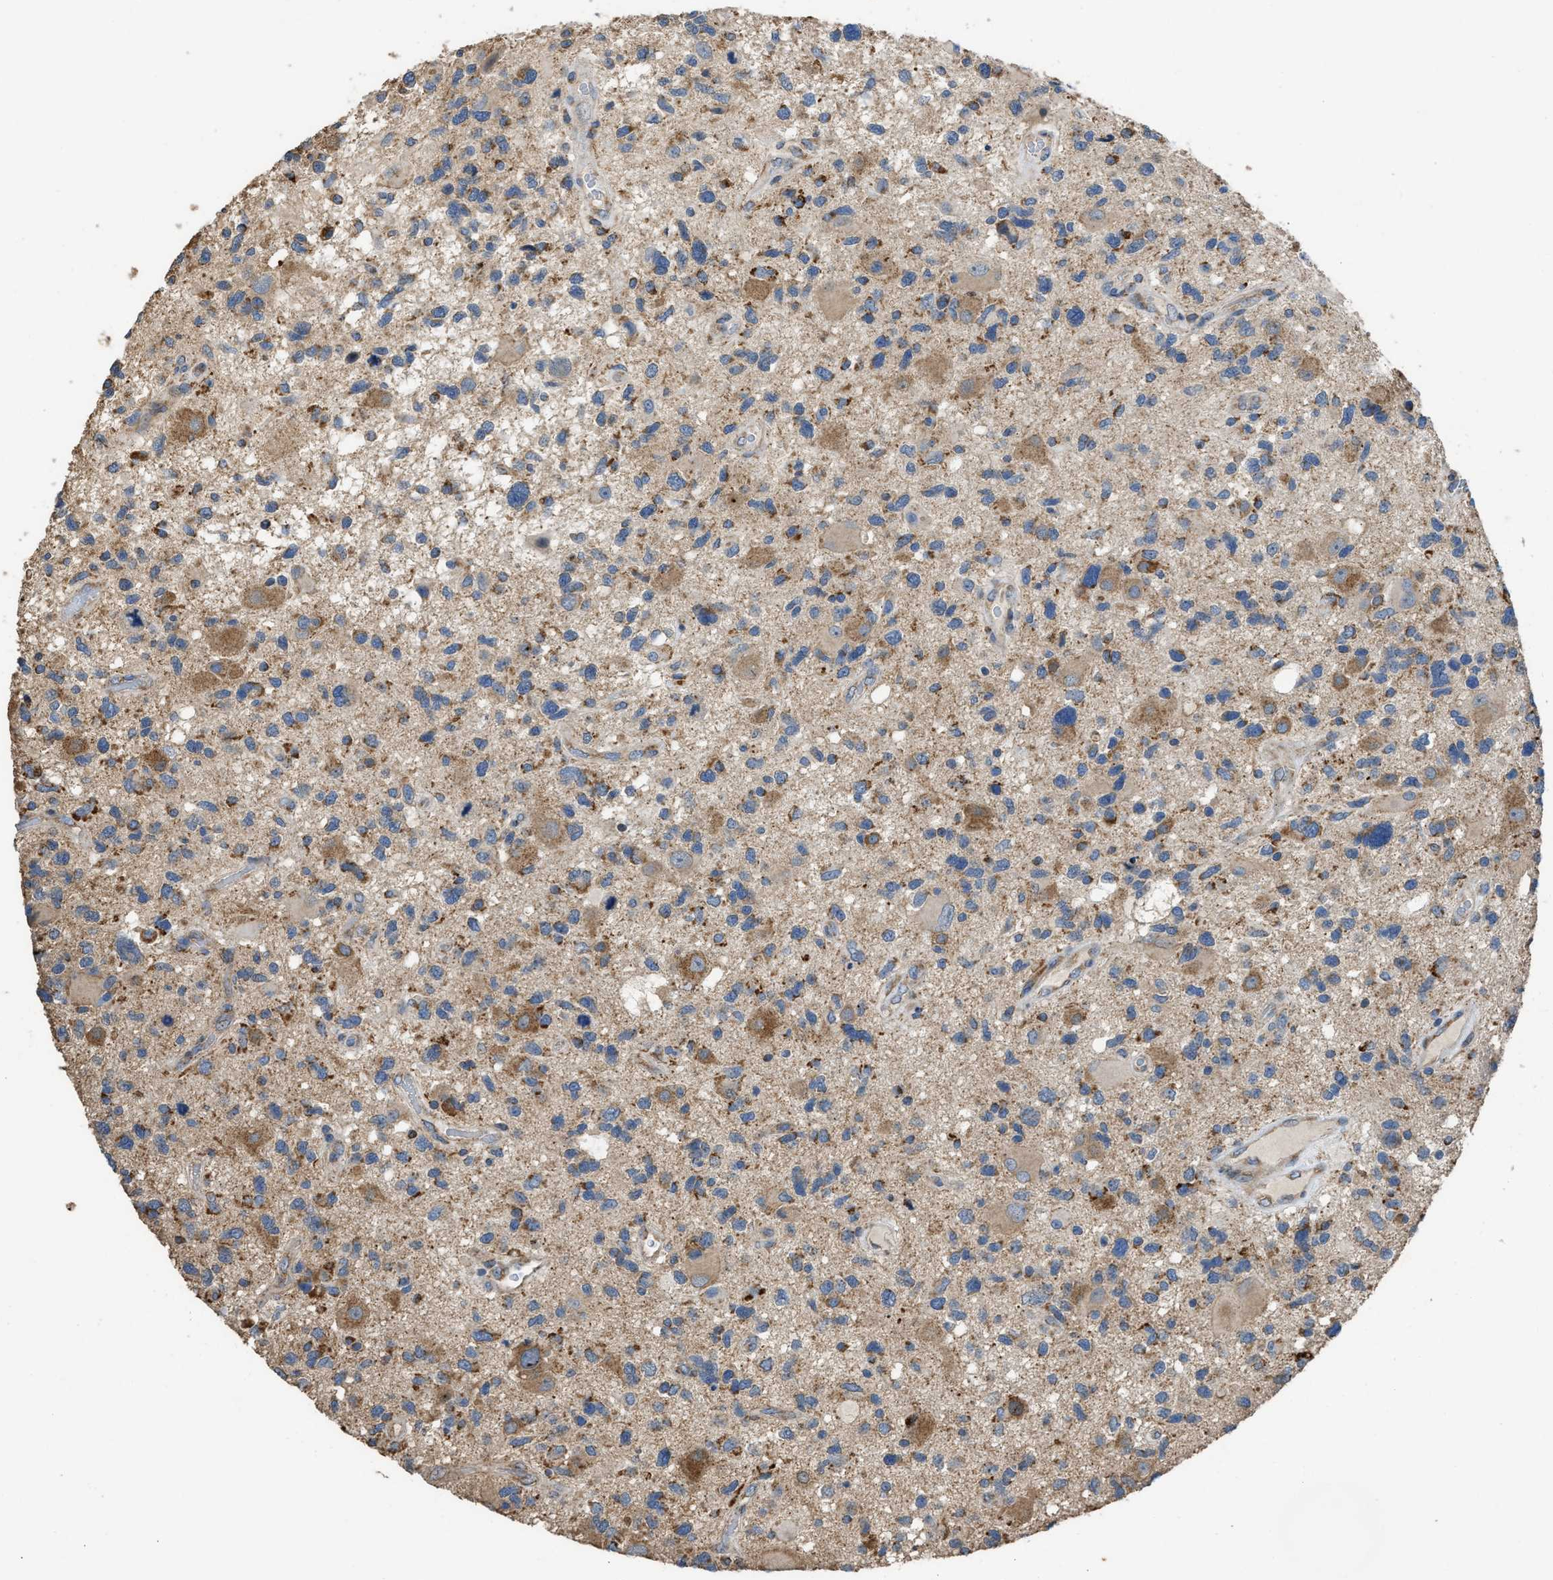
{"staining": {"intensity": "moderate", "quantity": "25%-75%", "location": "cytoplasmic/membranous"}, "tissue": "glioma", "cell_type": "Tumor cells", "image_type": "cancer", "snomed": [{"axis": "morphology", "description": "Glioma, malignant, High grade"}, {"axis": "topography", "description": "Brain"}], "caption": "Tumor cells demonstrate medium levels of moderate cytoplasmic/membranous staining in approximately 25%-75% of cells in glioma. (brown staining indicates protein expression, while blue staining denotes nuclei).", "gene": "TMEM150A", "patient": {"sex": "male", "age": 33}}